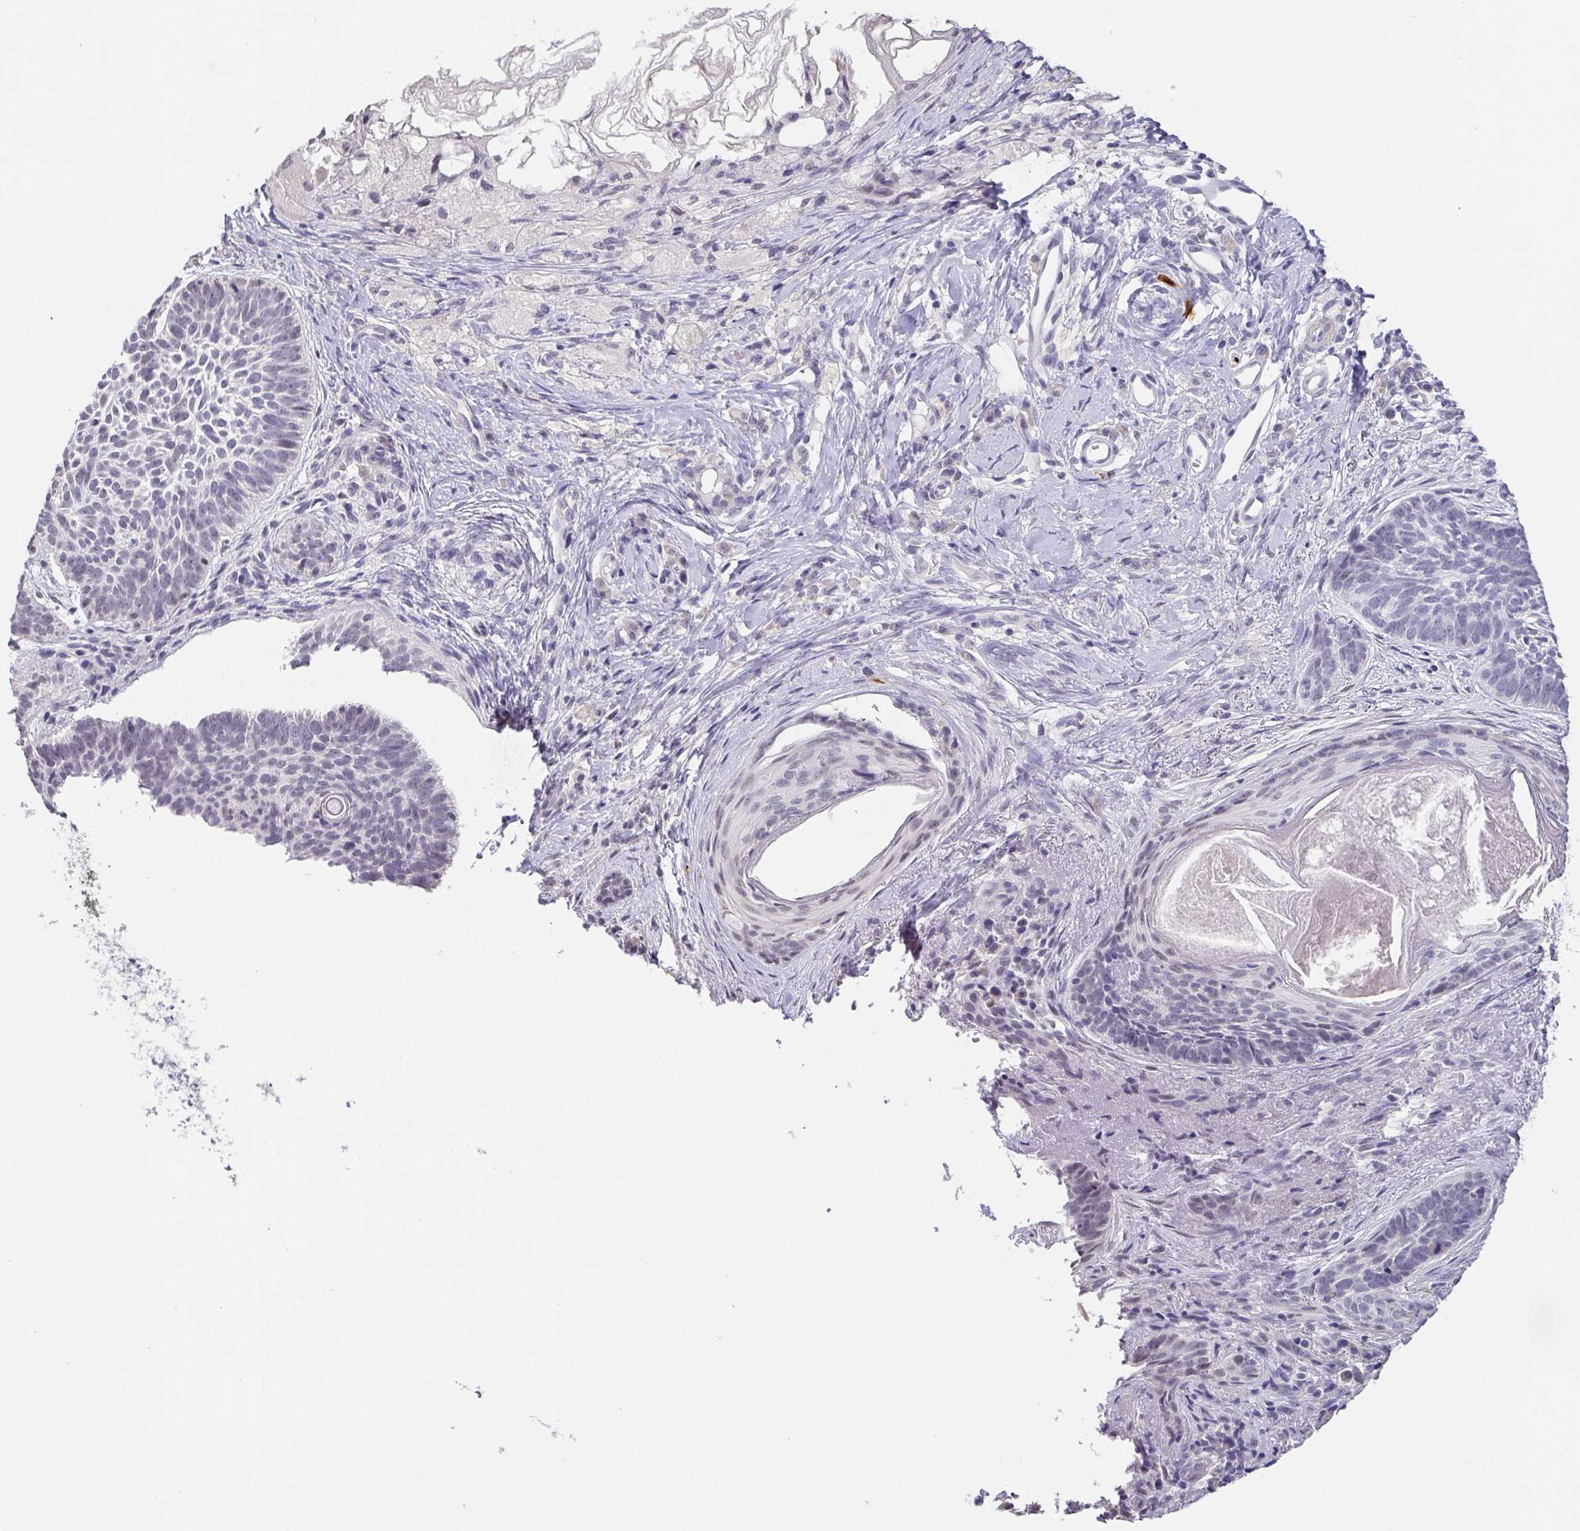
{"staining": {"intensity": "negative", "quantity": "none", "location": "none"}, "tissue": "skin cancer", "cell_type": "Tumor cells", "image_type": "cancer", "snomed": [{"axis": "morphology", "description": "Basal cell carcinoma"}, {"axis": "topography", "description": "Skin"}], "caption": "A high-resolution image shows immunohistochemistry staining of skin basal cell carcinoma, which shows no significant staining in tumor cells.", "gene": "NEFH", "patient": {"sex": "female", "age": 74}}